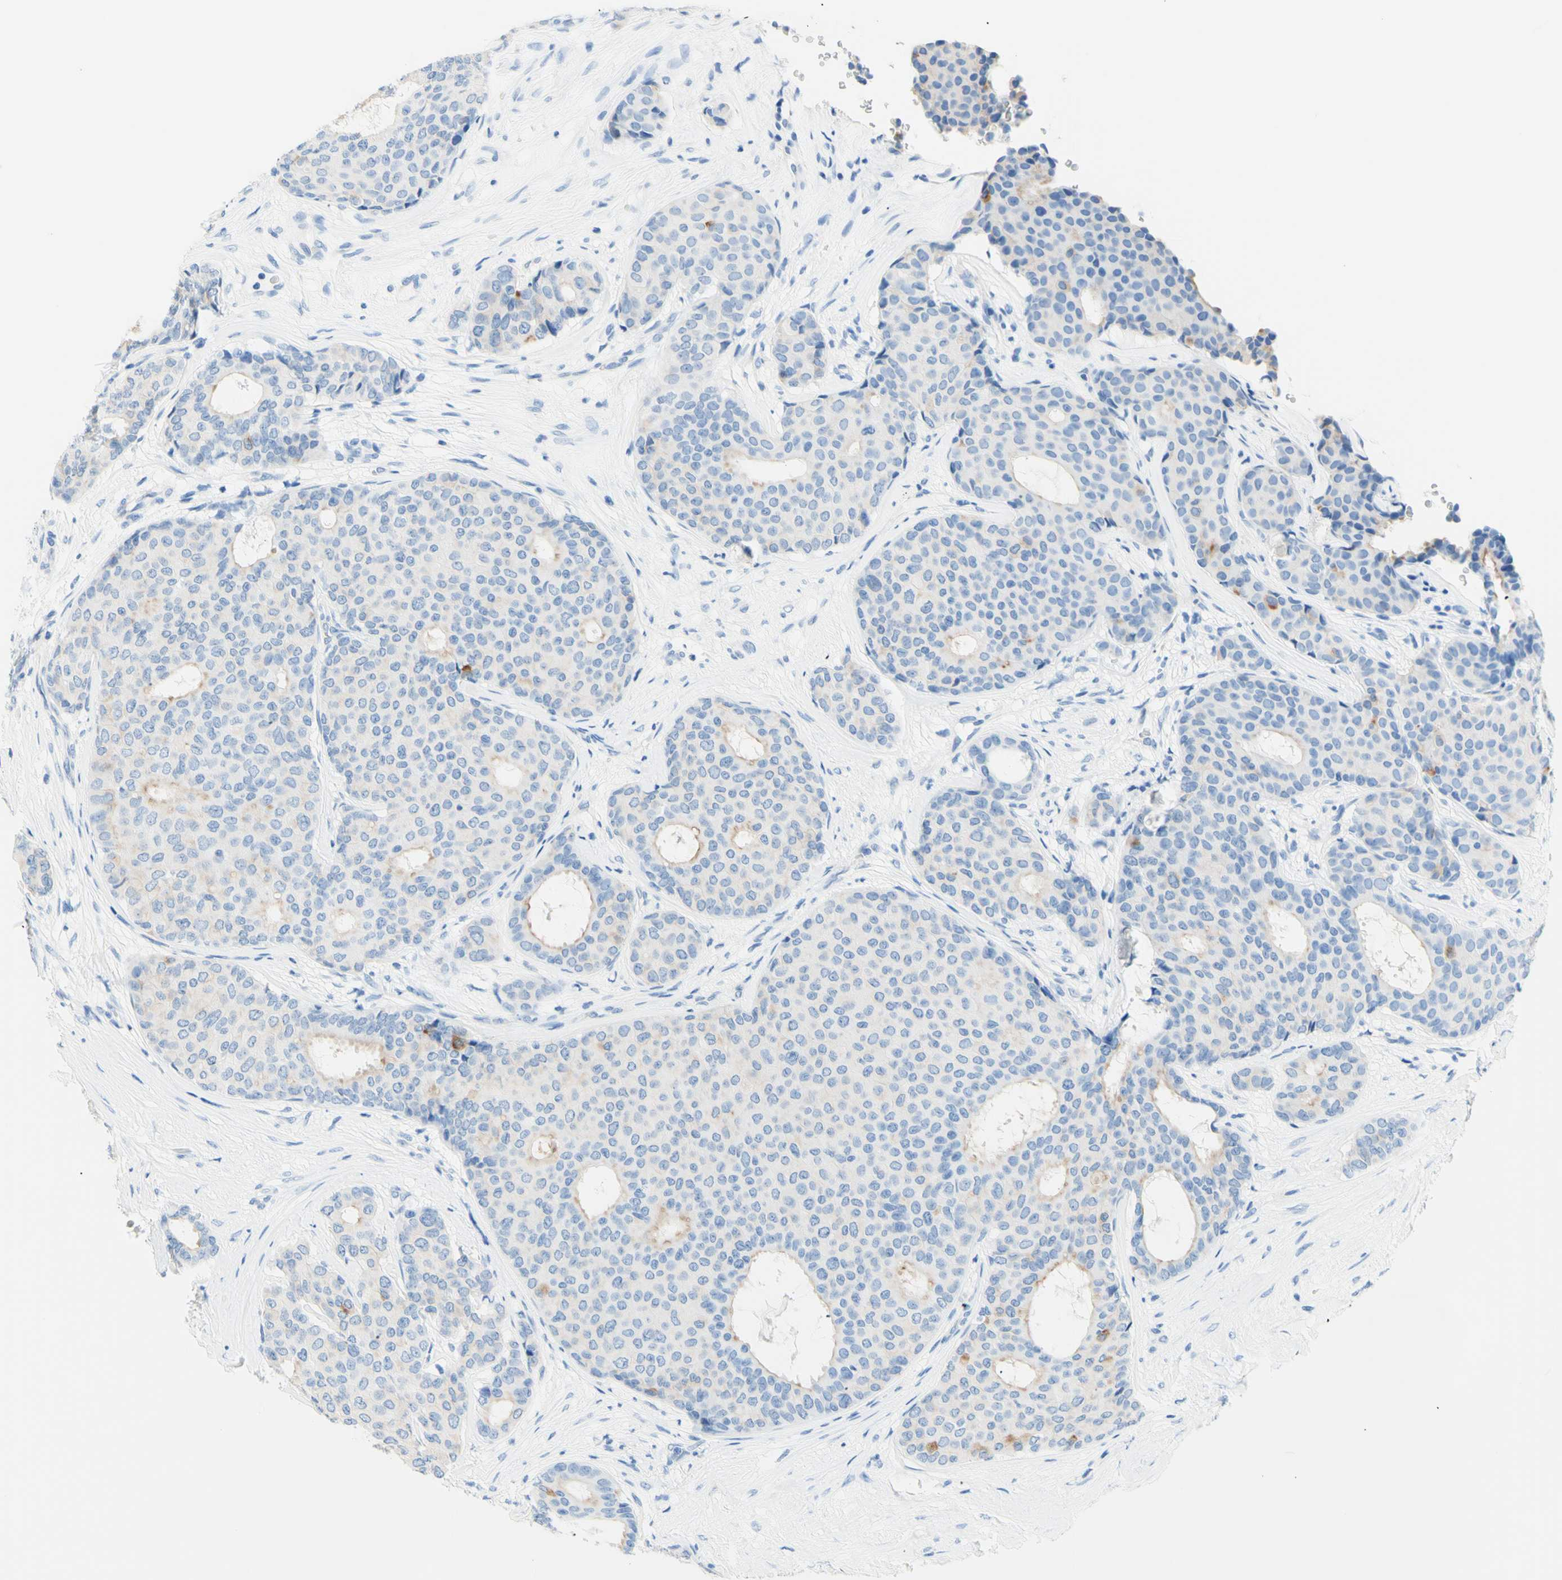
{"staining": {"intensity": "negative", "quantity": "none", "location": "none"}, "tissue": "breast cancer", "cell_type": "Tumor cells", "image_type": "cancer", "snomed": [{"axis": "morphology", "description": "Duct carcinoma"}, {"axis": "topography", "description": "Breast"}], "caption": "Tumor cells are negative for brown protein staining in infiltrating ductal carcinoma (breast).", "gene": "HPCA", "patient": {"sex": "female", "age": 75}}